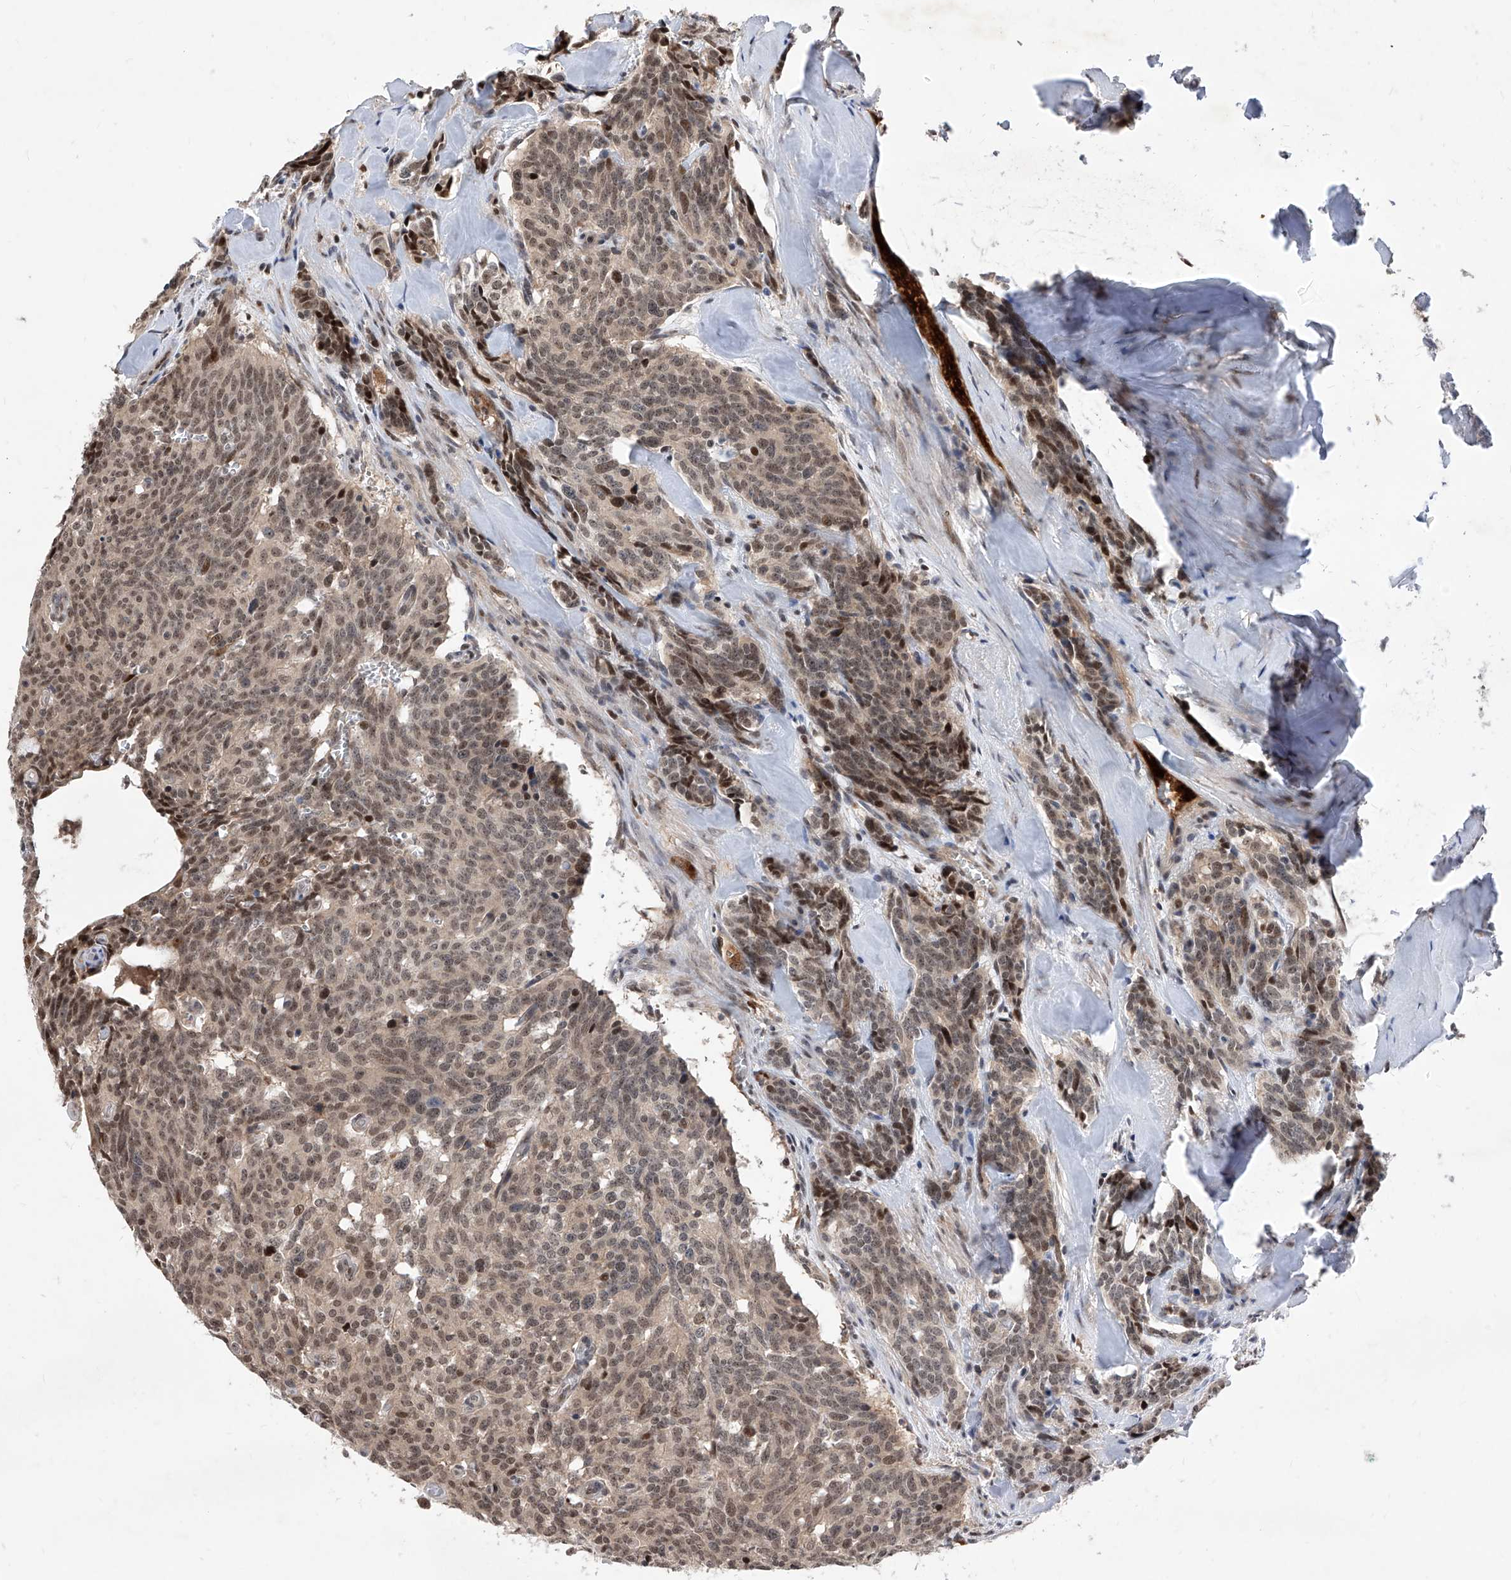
{"staining": {"intensity": "moderate", "quantity": ">75%", "location": "nuclear"}, "tissue": "carcinoid", "cell_type": "Tumor cells", "image_type": "cancer", "snomed": [{"axis": "morphology", "description": "Carcinoid, malignant, NOS"}, {"axis": "topography", "description": "Lung"}], "caption": "Carcinoid (malignant) stained with a protein marker demonstrates moderate staining in tumor cells.", "gene": "LGR4", "patient": {"sex": "female", "age": 46}}